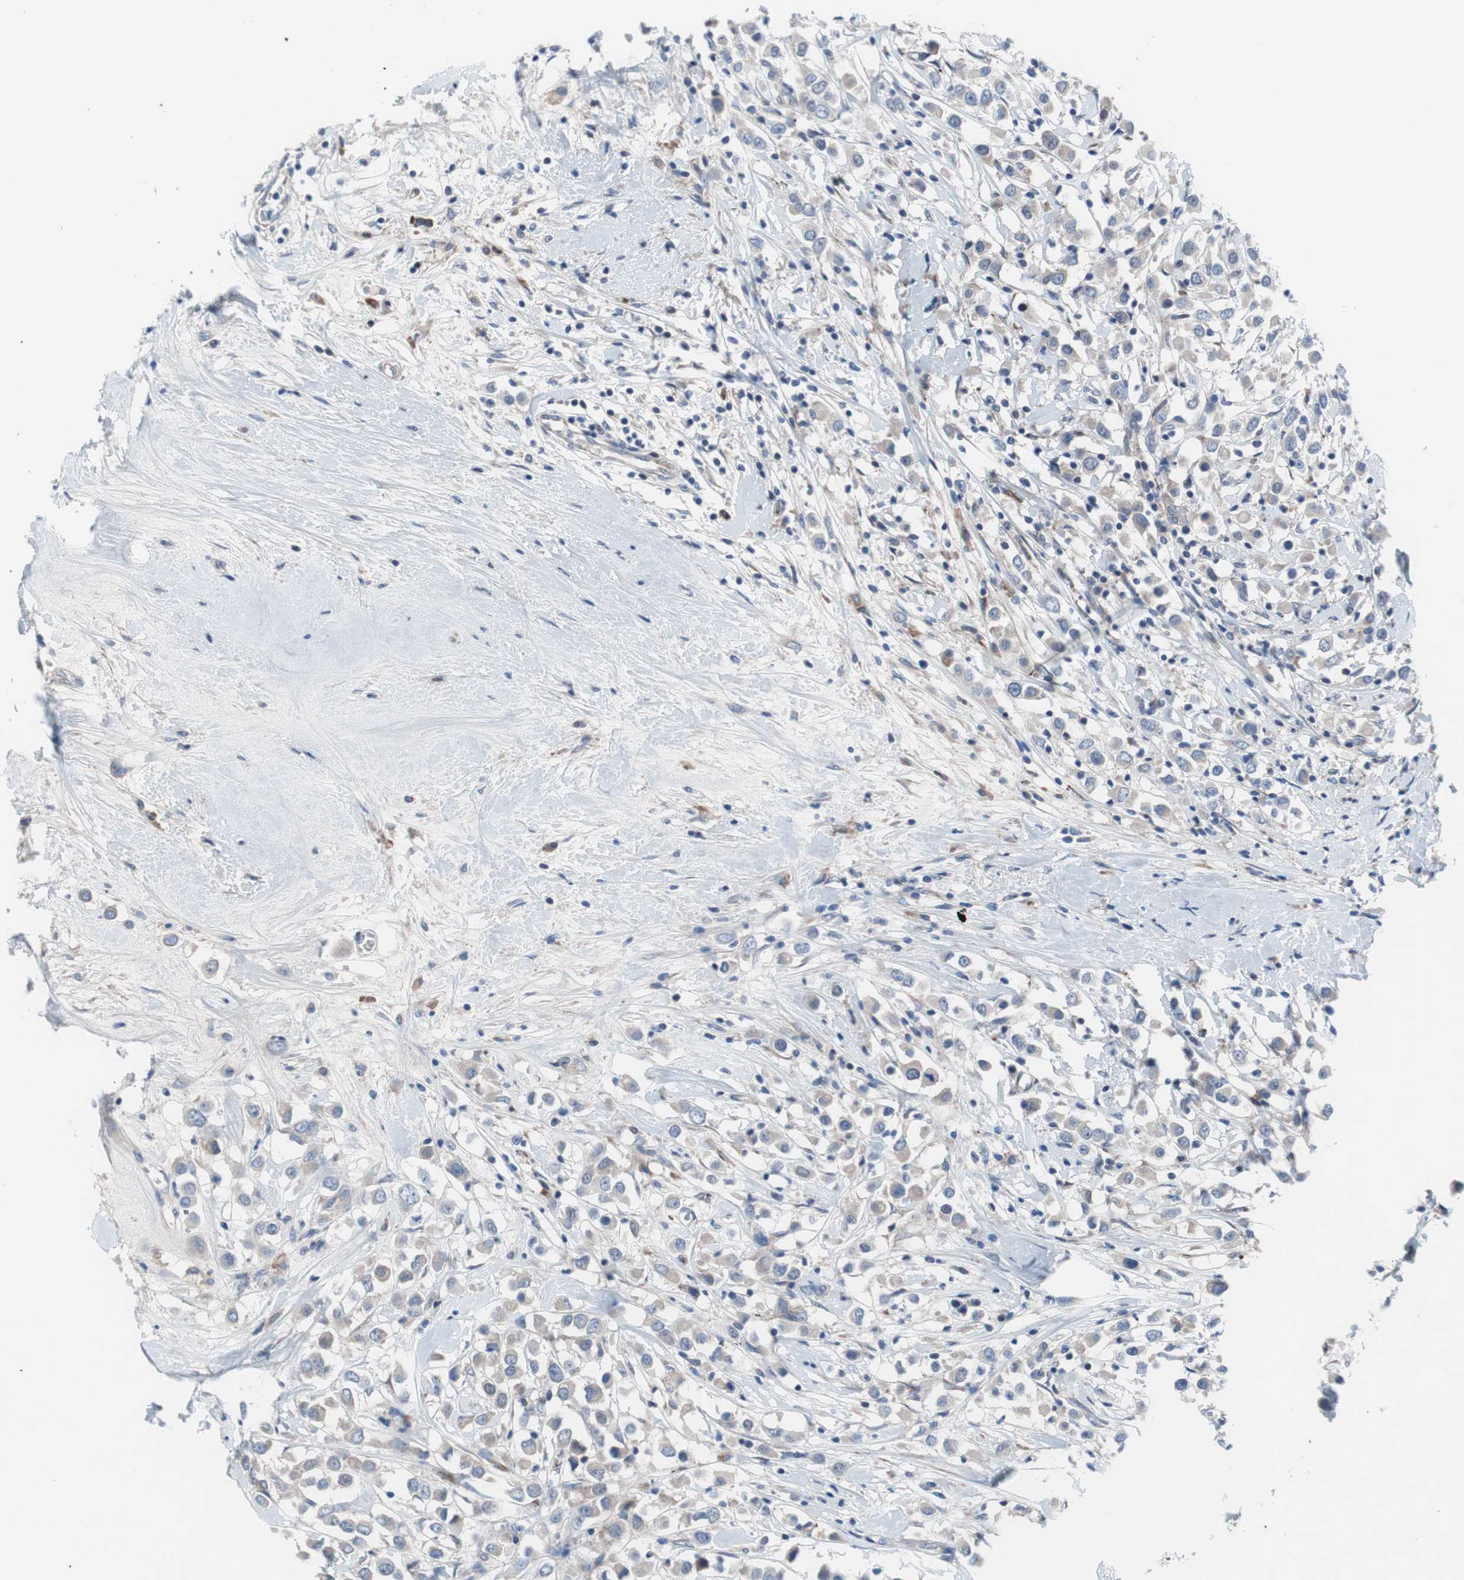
{"staining": {"intensity": "negative", "quantity": "none", "location": "none"}, "tissue": "breast cancer", "cell_type": "Tumor cells", "image_type": "cancer", "snomed": [{"axis": "morphology", "description": "Duct carcinoma"}, {"axis": "topography", "description": "Breast"}], "caption": "This is an IHC histopathology image of breast cancer (invasive ductal carcinoma). There is no staining in tumor cells.", "gene": "KANSL1", "patient": {"sex": "female", "age": 61}}